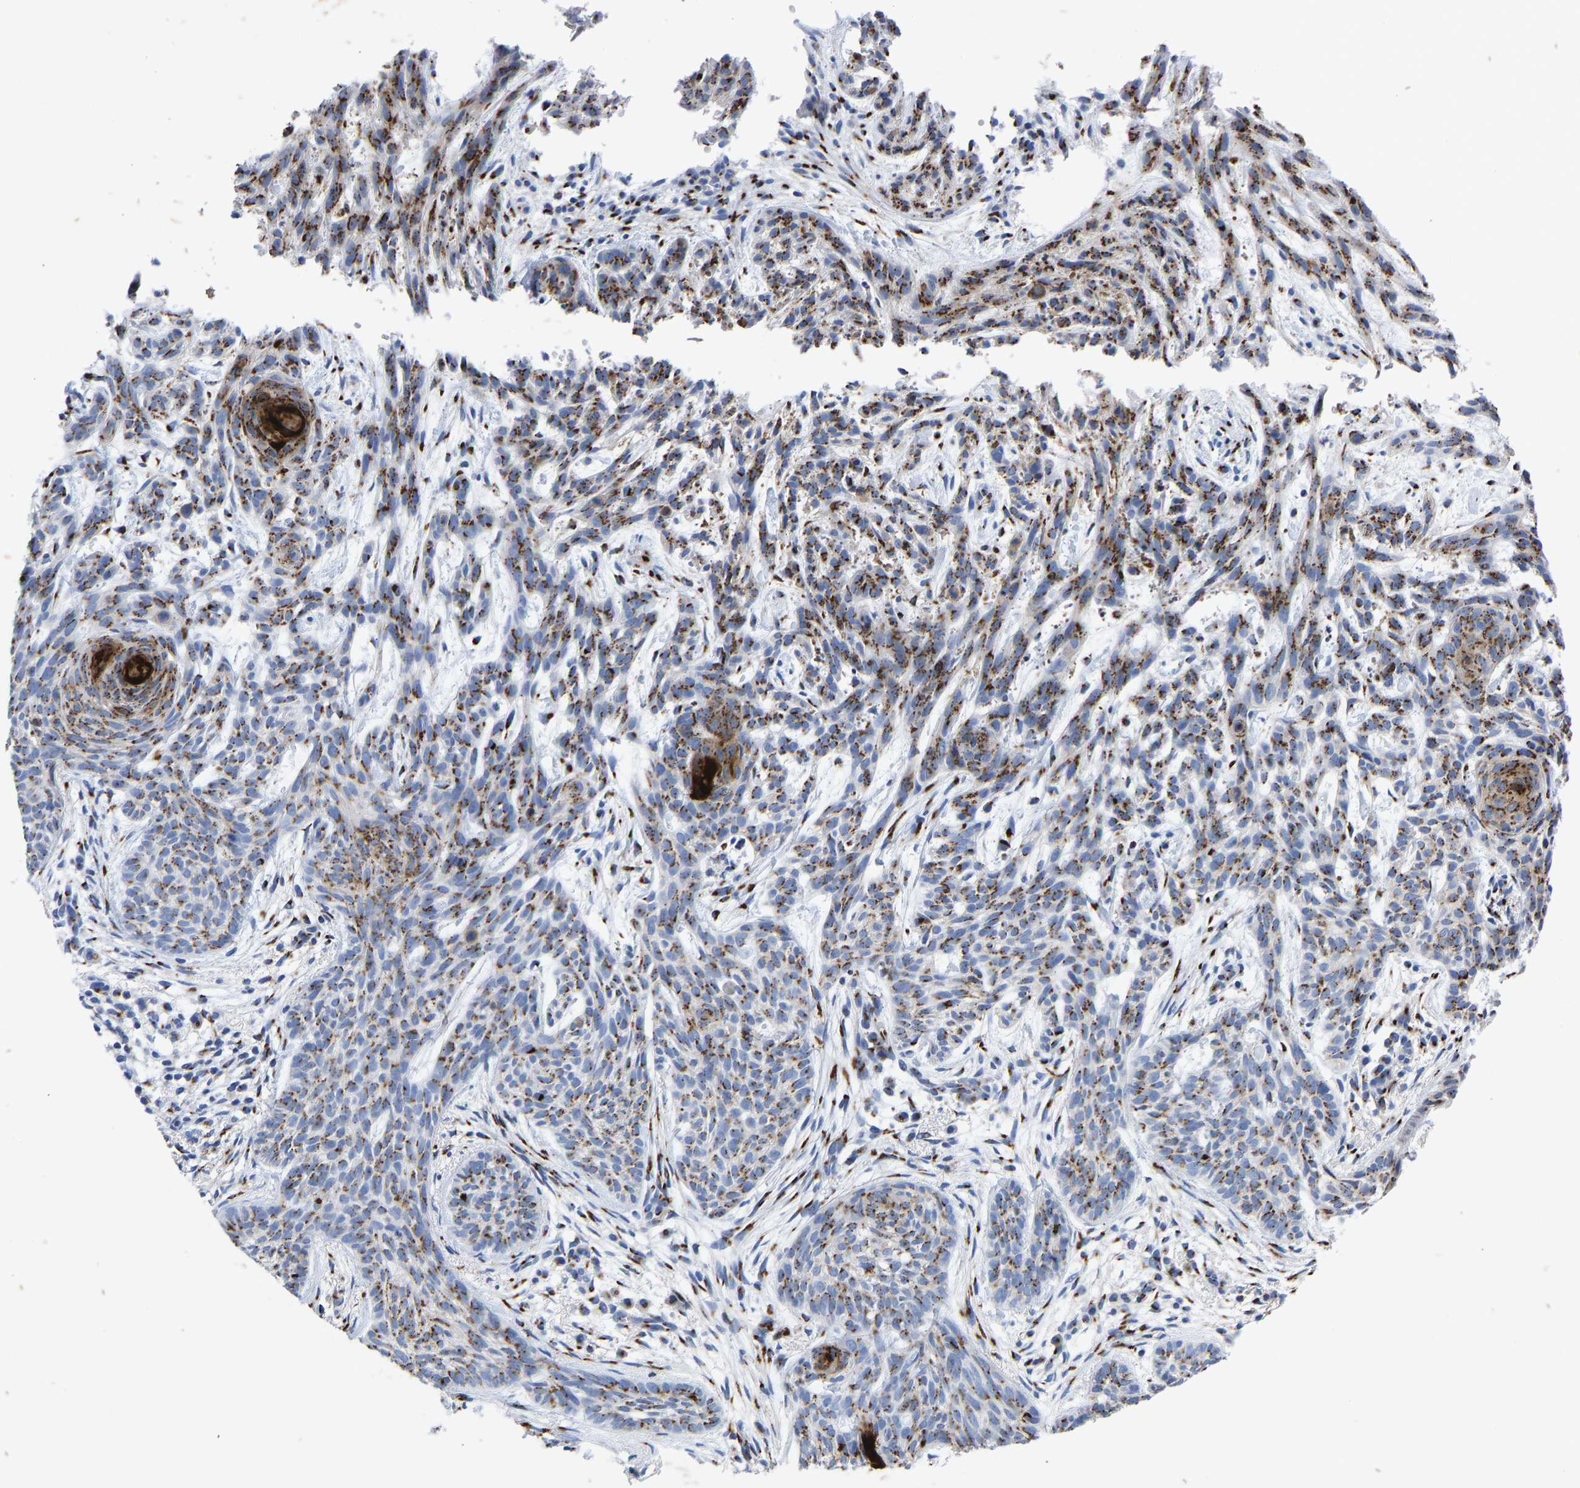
{"staining": {"intensity": "moderate", "quantity": ">75%", "location": "cytoplasmic/membranous"}, "tissue": "skin cancer", "cell_type": "Tumor cells", "image_type": "cancer", "snomed": [{"axis": "morphology", "description": "Basal cell carcinoma"}, {"axis": "topography", "description": "Skin"}], "caption": "High-magnification brightfield microscopy of skin cancer (basal cell carcinoma) stained with DAB (3,3'-diaminobenzidine) (brown) and counterstained with hematoxylin (blue). tumor cells exhibit moderate cytoplasmic/membranous positivity is identified in about>75% of cells.", "gene": "TMEM87A", "patient": {"sex": "female", "age": 59}}